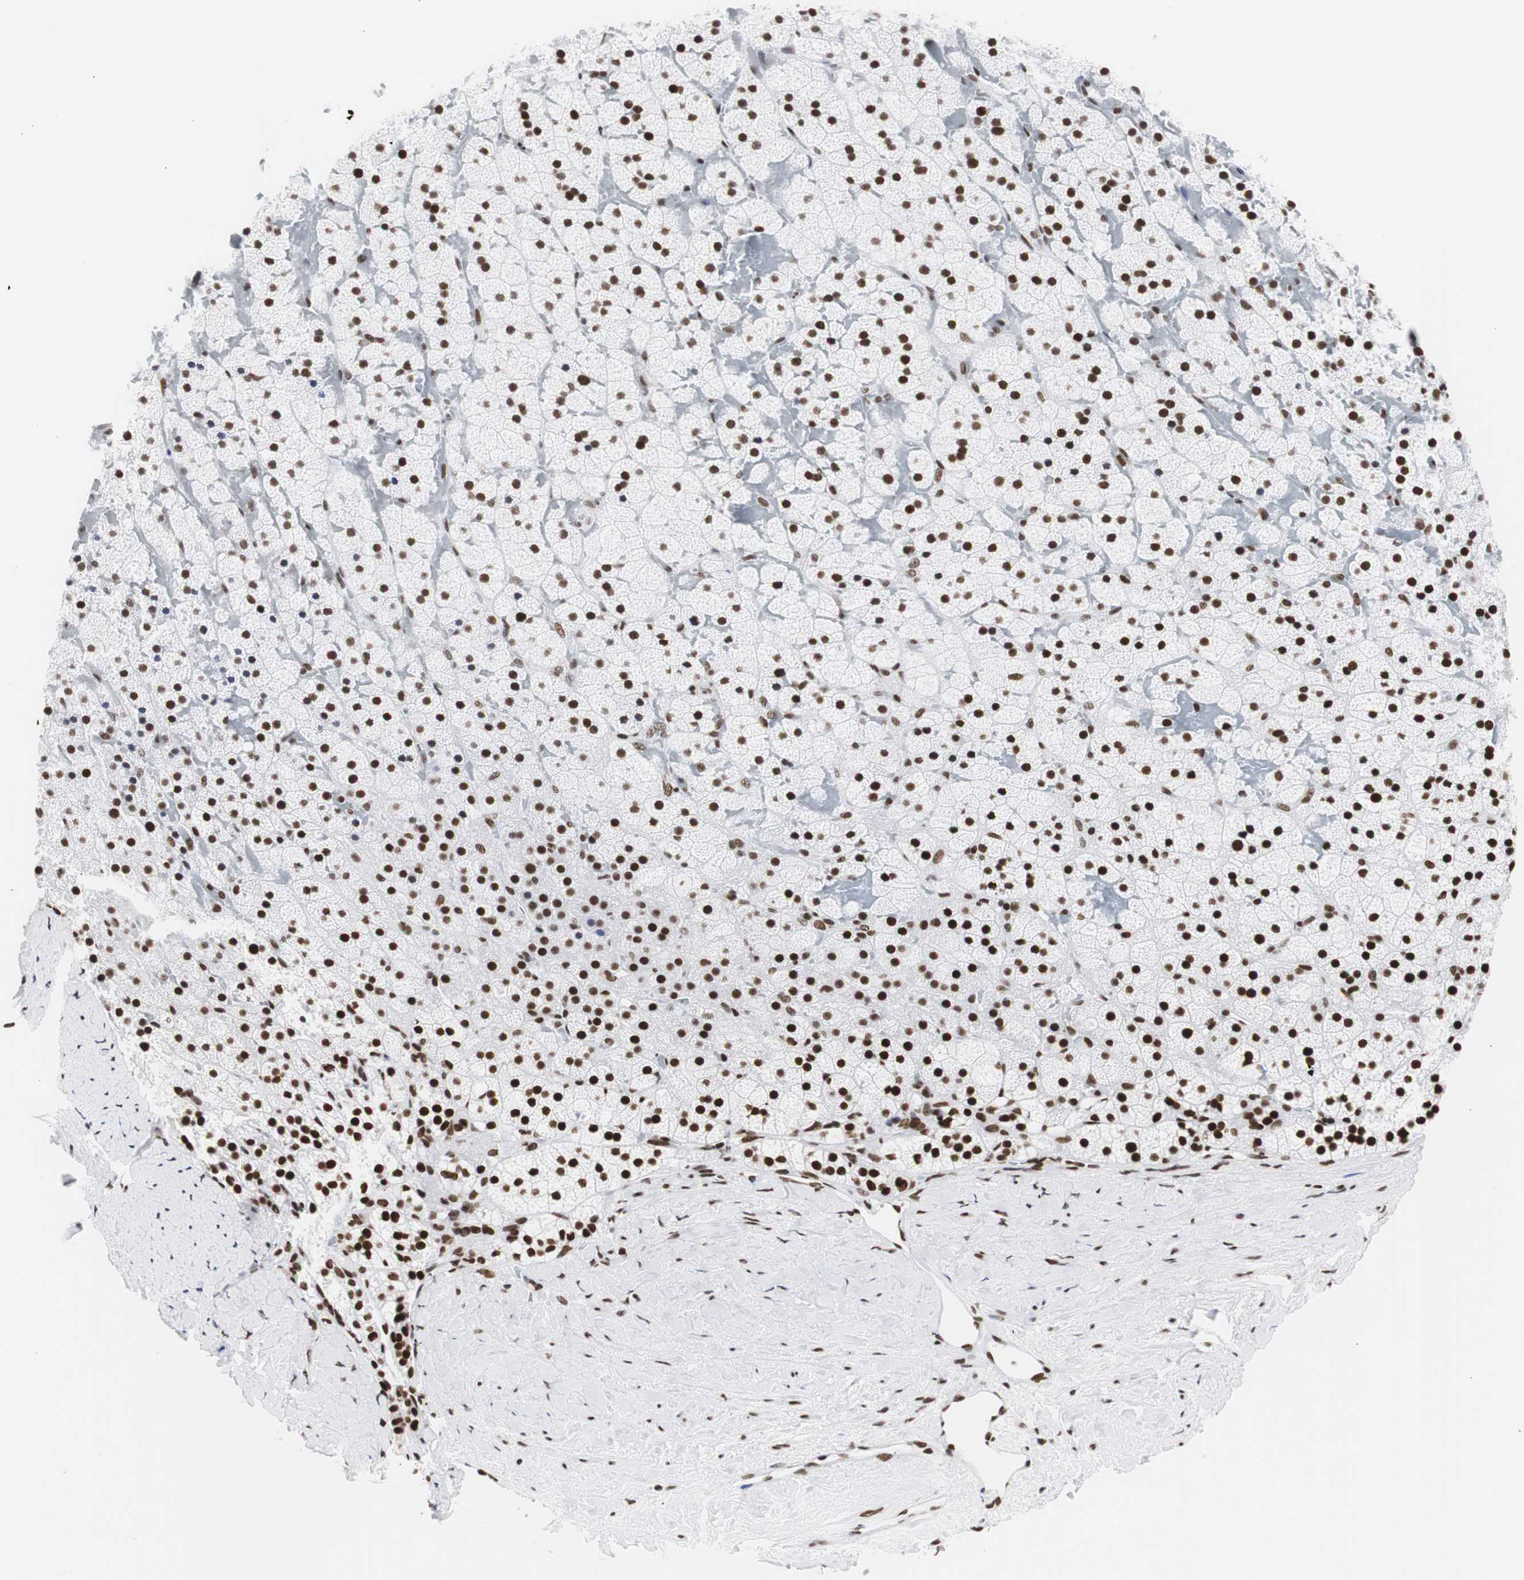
{"staining": {"intensity": "strong", "quantity": ">75%", "location": "nuclear"}, "tissue": "adrenal gland", "cell_type": "Glandular cells", "image_type": "normal", "snomed": [{"axis": "morphology", "description": "Normal tissue, NOS"}, {"axis": "topography", "description": "Adrenal gland"}], "caption": "Immunohistochemistry image of normal human adrenal gland stained for a protein (brown), which shows high levels of strong nuclear expression in about >75% of glandular cells.", "gene": "HNRNPH2", "patient": {"sex": "male", "age": 35}}